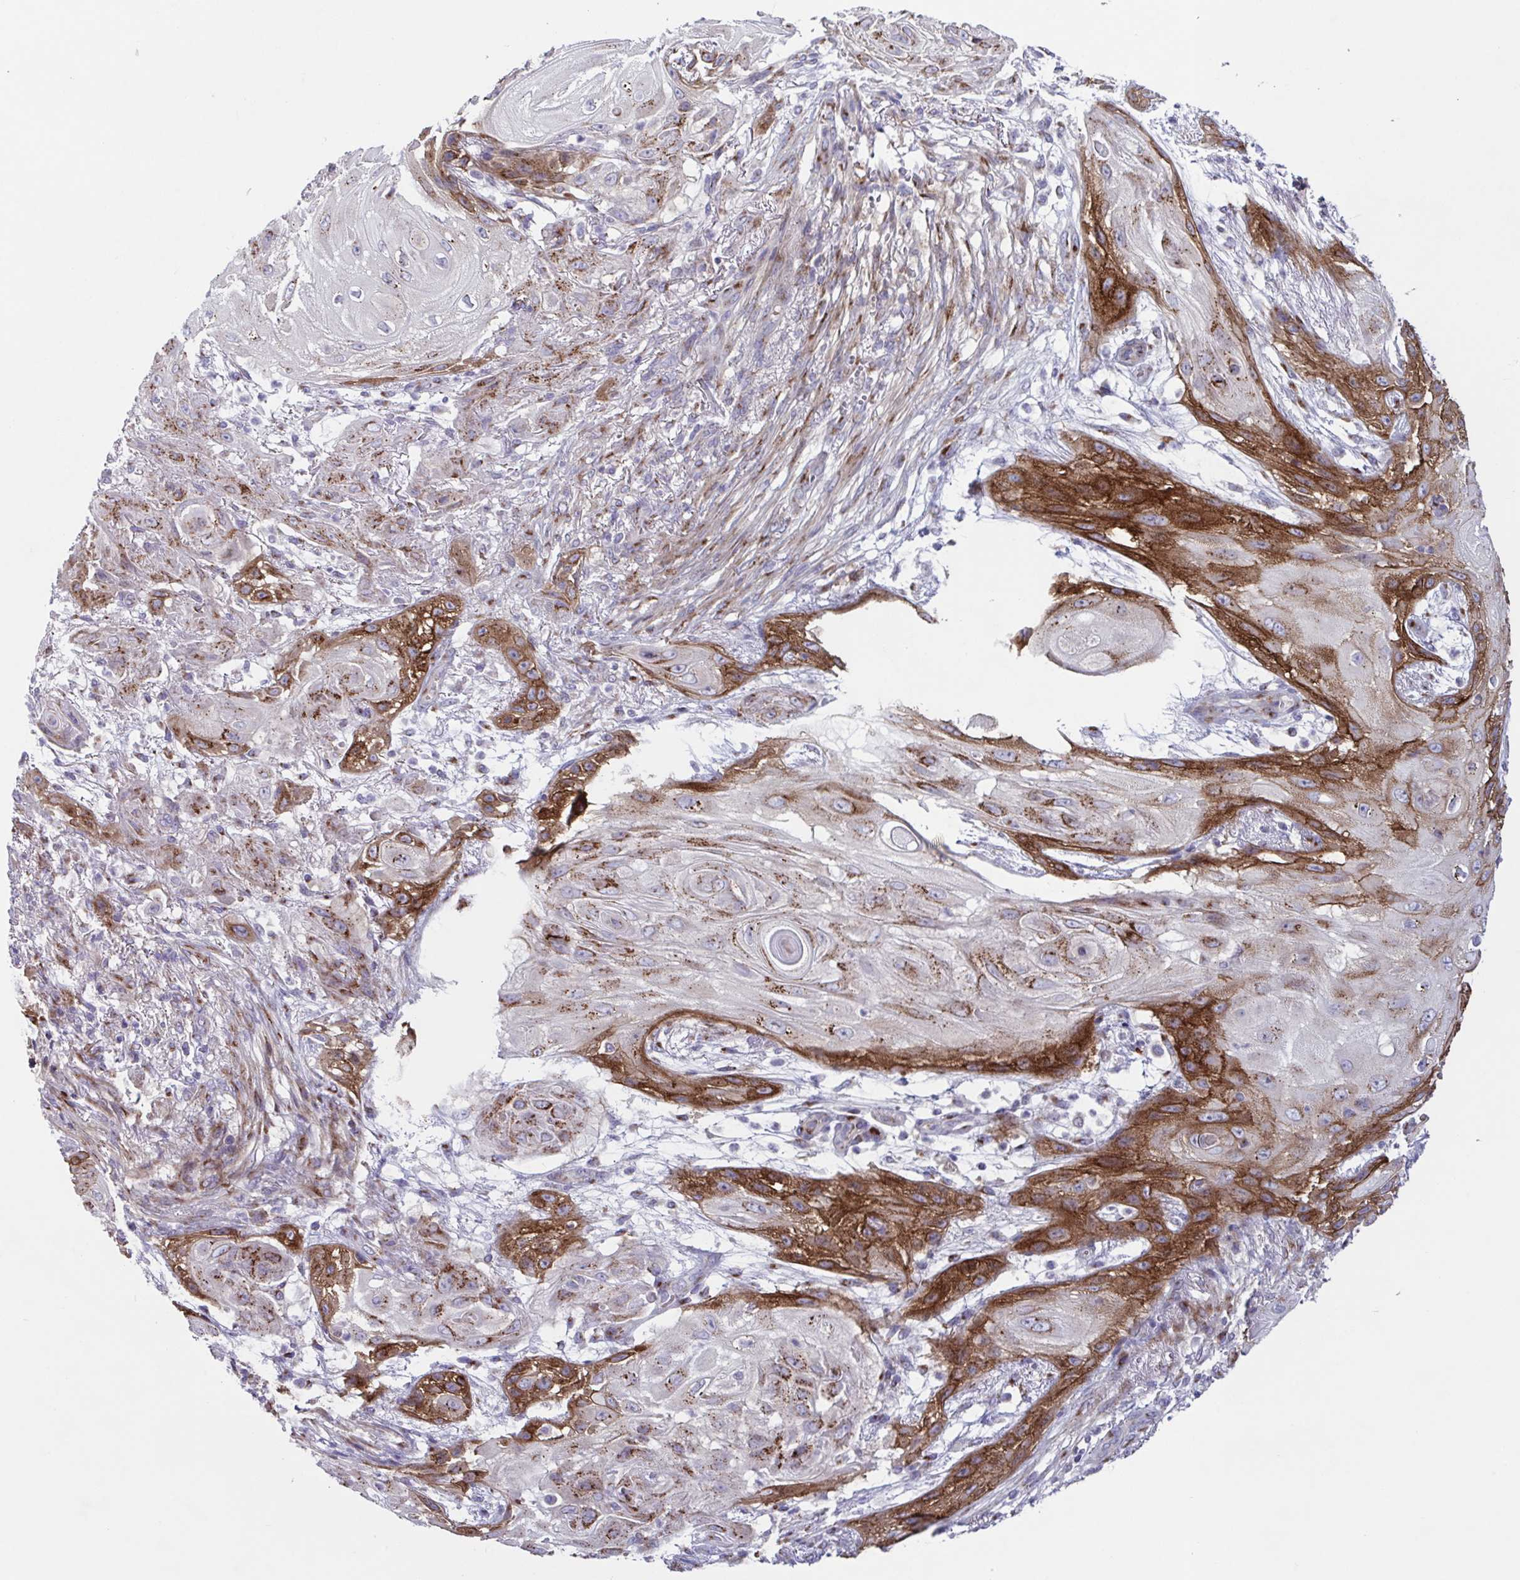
{"staining": {"intensity": "strong", "quantity": "25%-75%", "location": "cytoplasmic/membranous"}, "tissue": "skin cancer", "cell_type": "Tumor cells", "image_type": "cancer", "snomed": [{"axis": "morphology", "description": "Squamous cell carcinoma, NOS"}, {"axis": "topography", "description": "Skin"}], "caption": "Human squamous cell carcinoma (skin) stained with a brown dye shows strong cytoplasmic/membranous positive staining in approximately 25%-75% of tumor cells.", "gene": "COL17A1", "patient": {"sex": "male", "age": 62}}